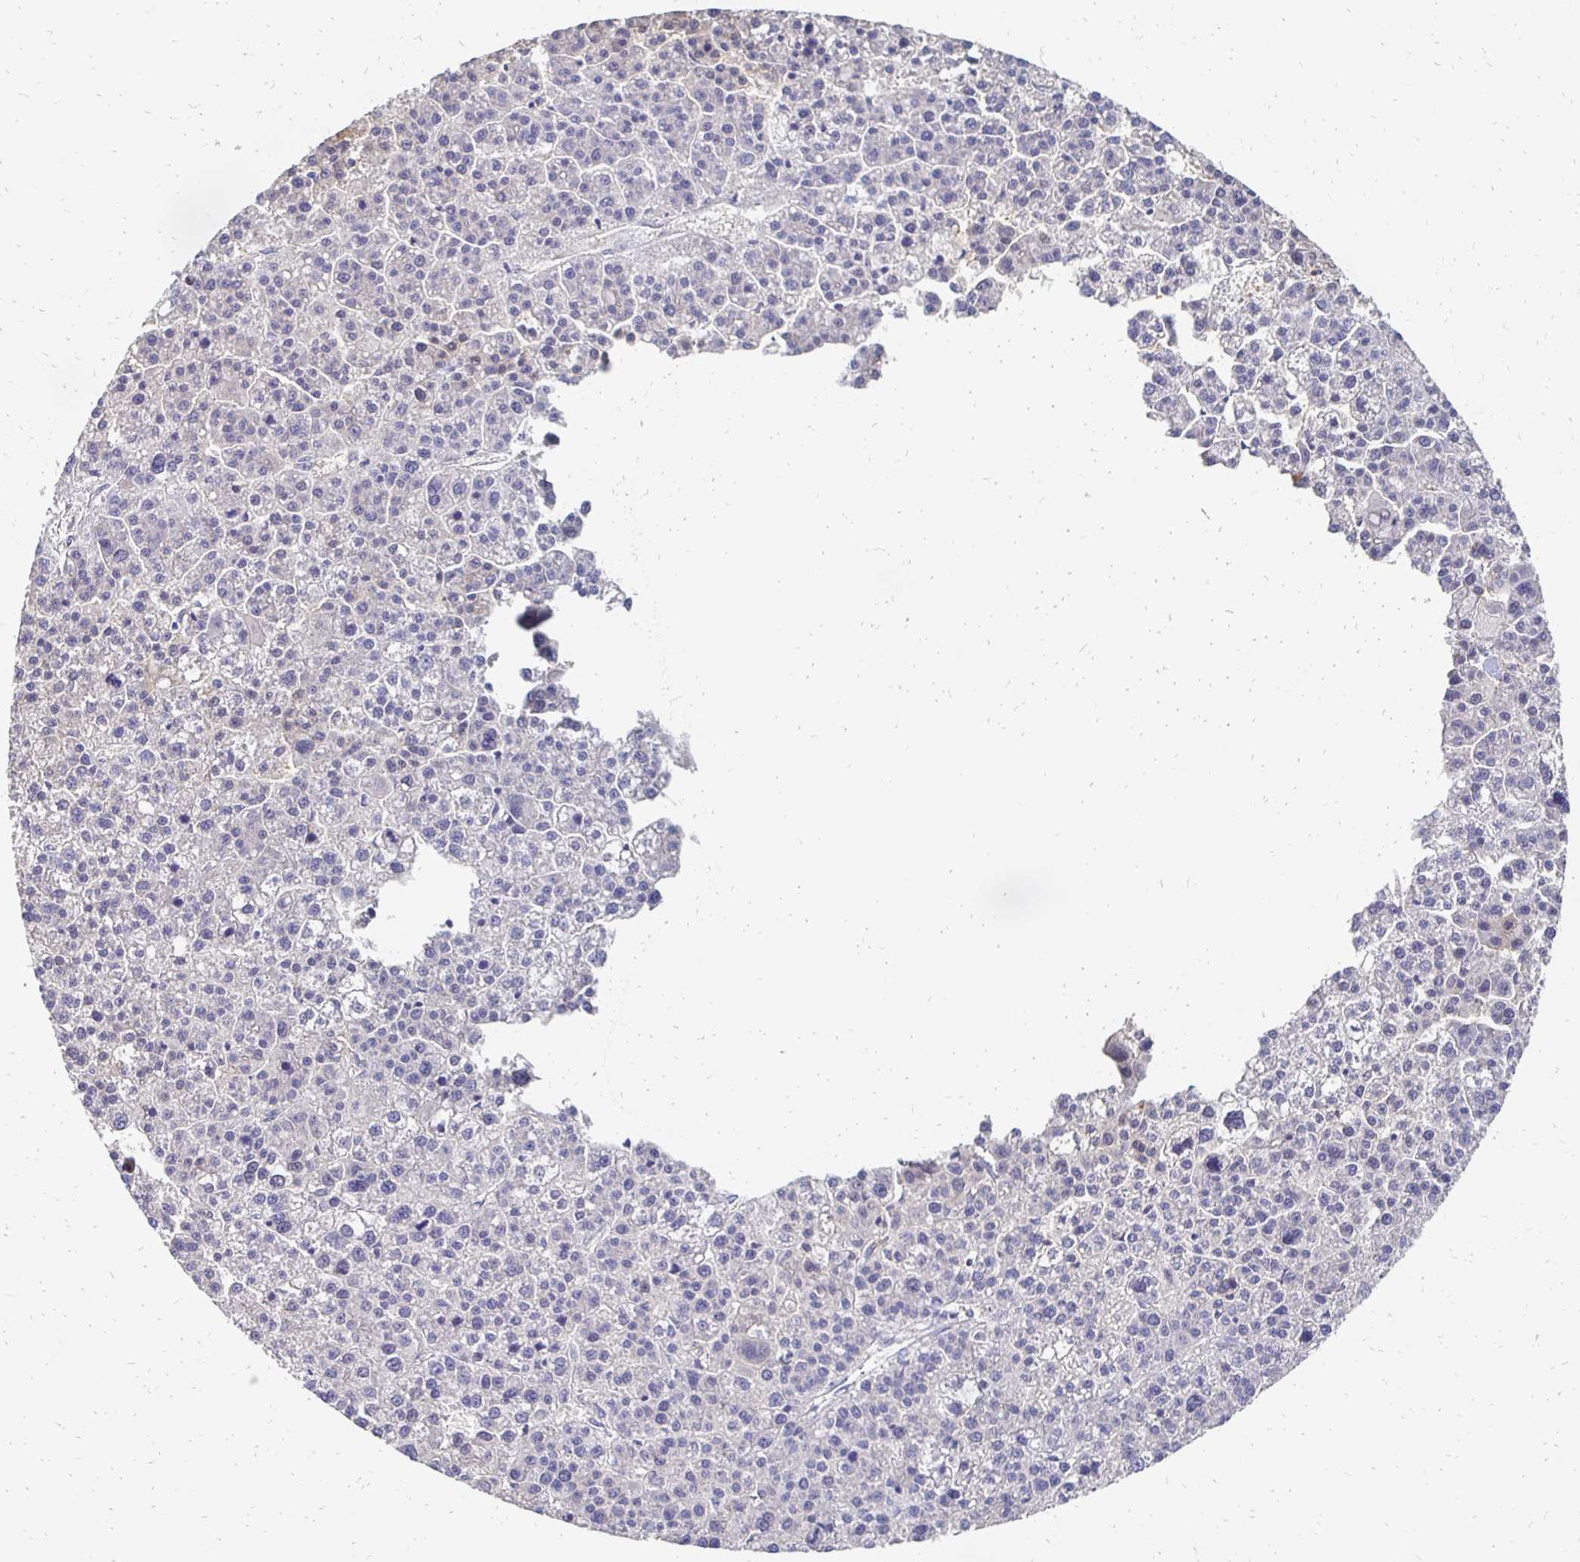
{"staining": {"intensity": "weak", "quantity": "<25%", "location": "cytoplasmic/membranous"}, "tissue": "liver cancer", "cell_type": "Tumor cells", "image_type": "cancer", "snomed": [{"axis": "morphology", "description": "Carcinoma, Hepatocellular, NOS"}, {"axis": "topography", "description": "Liver"}], "caption": "The immunohistochemistry photomicrograph has no significant positivity in tumor cells of liver cancer (hepatocellular carcinoma) tissue. The staining is performed using DAB (3,3'-diaminobenzidine) brown chromogen with nuclei counter-stained in using hematoxylin.", "gene": "SYCP3", "patient": {"sex": "female", "age": 58}}